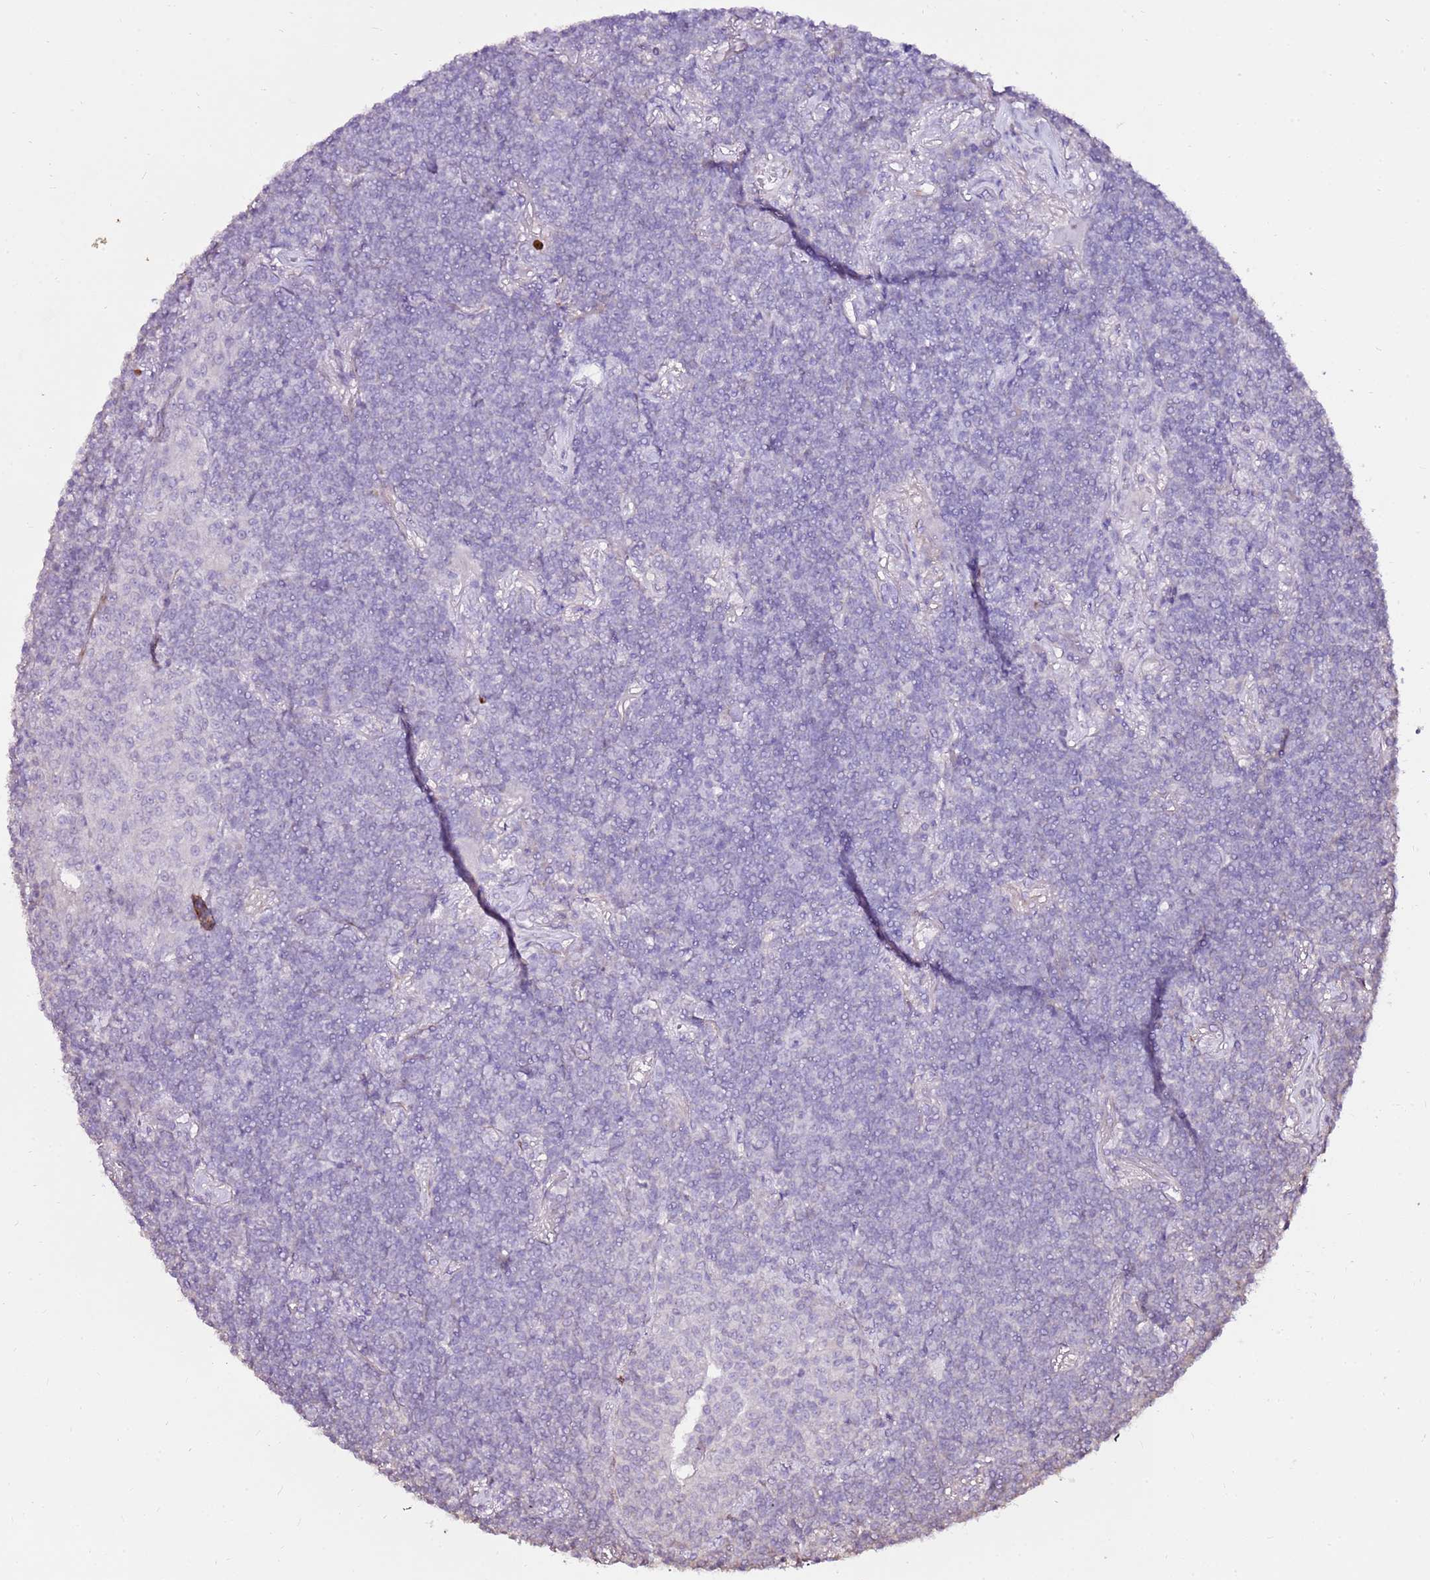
{"staining": {"intensity": "negative", "quantity": "none", "location": "none"}, "tissue": "lymphoma", "cell_type": "Tumor cells", "image_type": "cancer", "snomed": [{"axis": "morphology", "description": "Malignant lymphoma, non-Hodgkin's type, Low grade"}, {"axis": "topography", "description": "Lung"}], "caption": "The immunohistochemistry (IHC) micrograph has no significant expression in tumor cells of lymphoma tissue.", "gene": "ART5", "patient": {"sex": "female", "age": 71}}